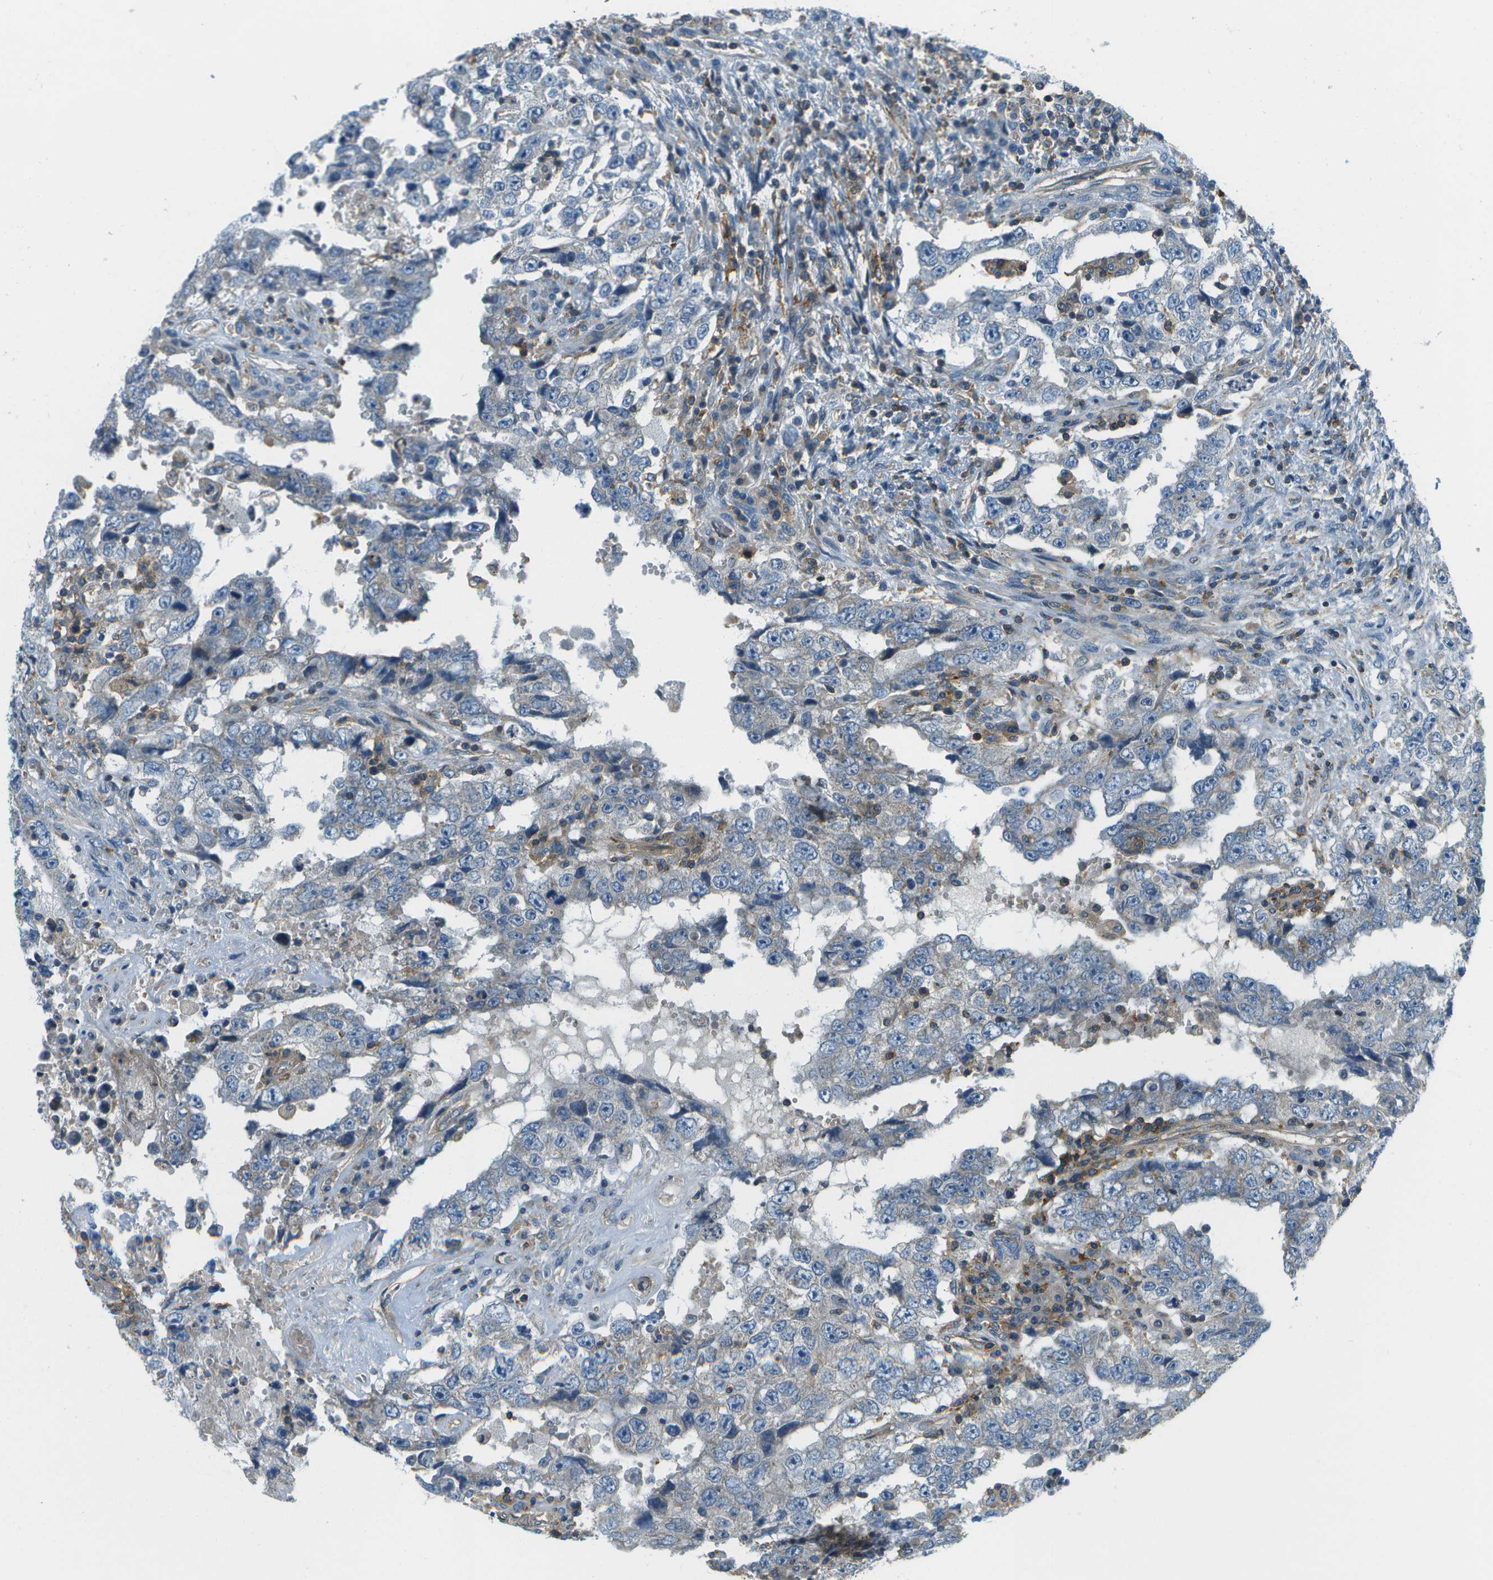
{"staining": {"intensity": "negative", "quantity": "none", "location": "none"}, "tissue": "testis cancer", "cell_type": "Tumor cells", "image_type": "cancer", "snomed": [{"axis": "morphology", "description": "Carcinoma, Embryonal, NOS"}, {"axis": "topography", "description": "Testis"}], "caption": "The image displays no significant staining in tumor cells of testis cancer.", "gene": "CTIF", "patient": {"sex": "male", "age": 26}}